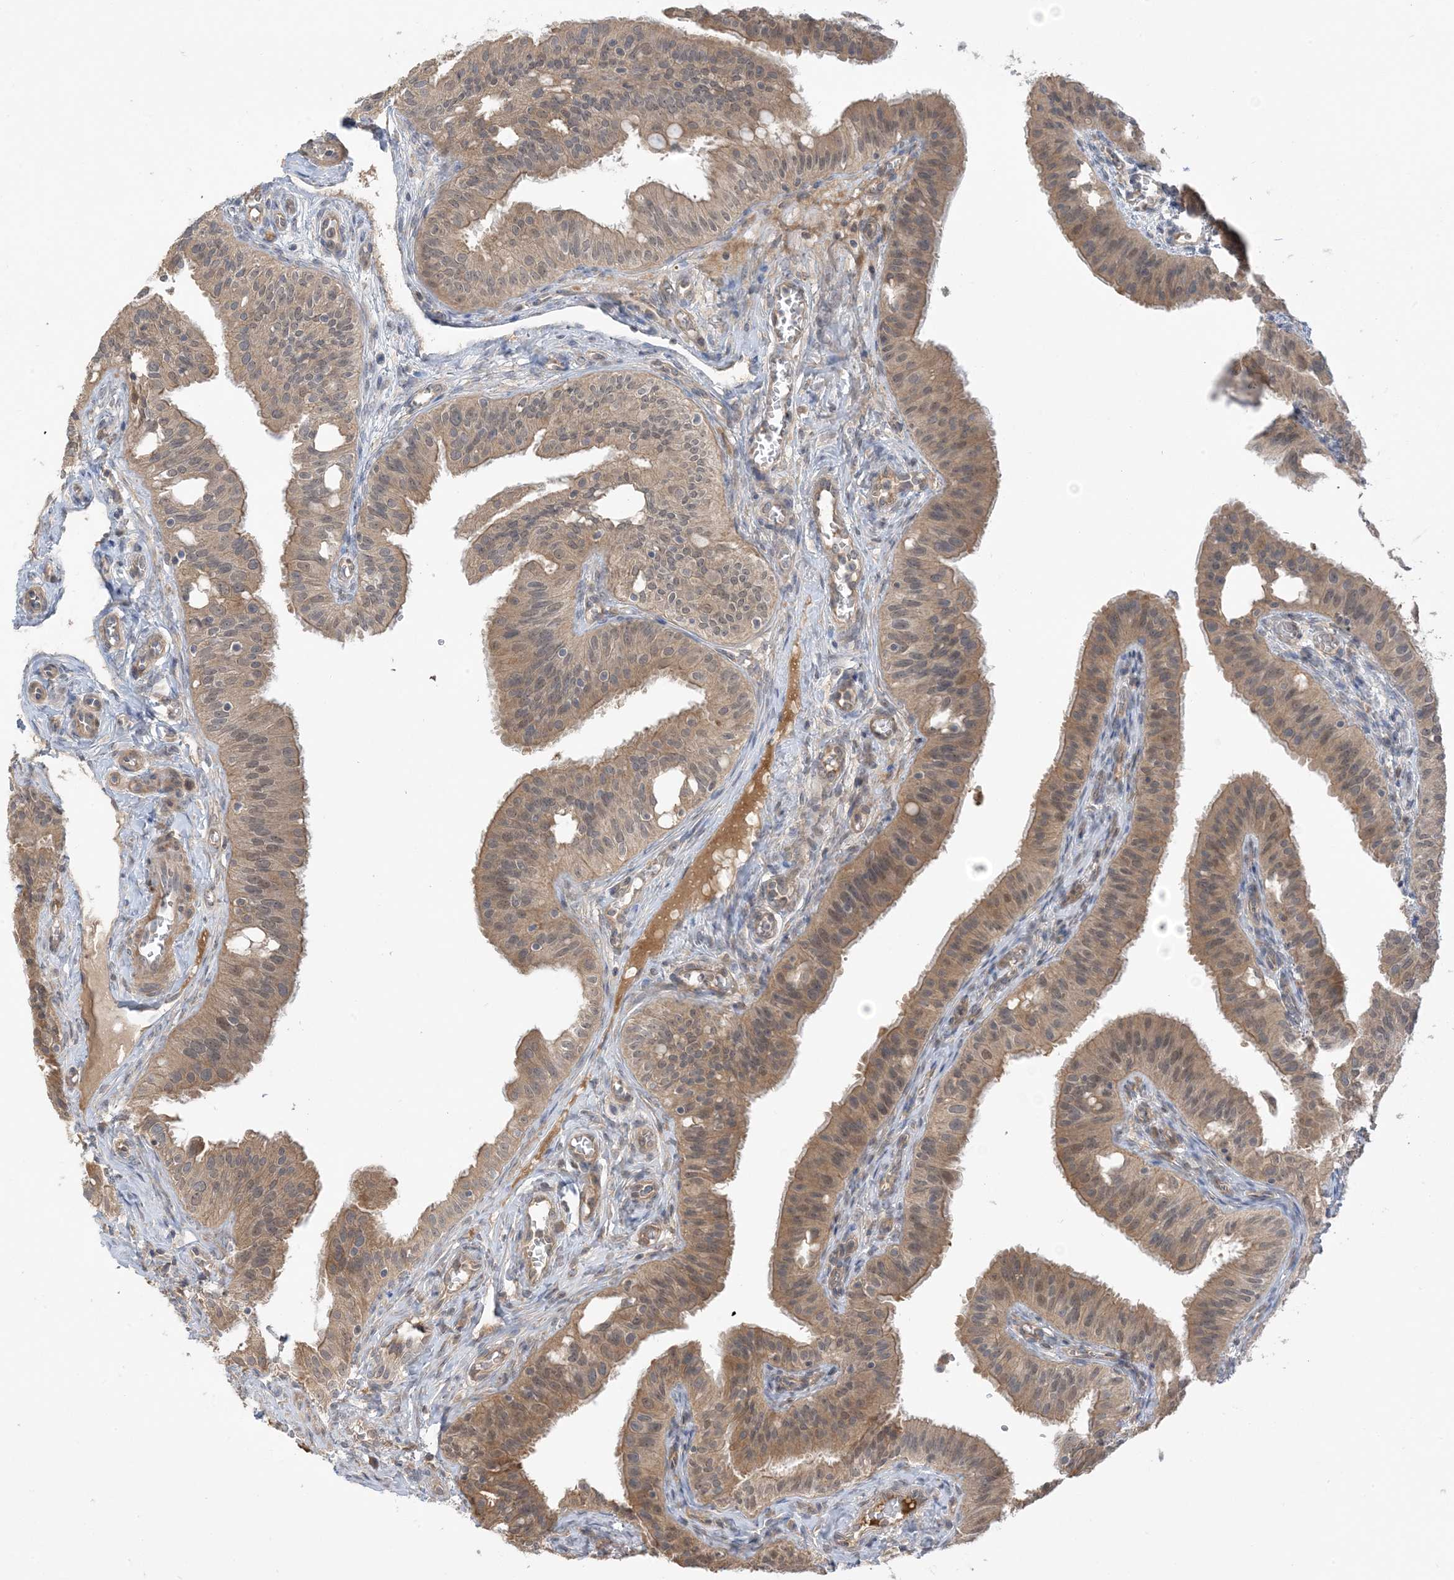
{"staining": {"intensity": "moderate", "quantity": ">75%", "location": "cytoplasmic/membranous"}, "tissue": "fallopian tube", "cell_type": "Glandular cells", "image_type": "normal", "snomed": [{"axis": "morphology", "description": "Normal tissue, NOS"}, {"axis": "topography", "description": "Fallopian tube"}, {"axis": "topography", "description": "Ovary"}], "caption": "A brown stain highlights moderate cytoplasmic/membranous staining of a protein in glandular cells of benign fallopian tube. (DAB (3,3'-diaminobenzidine) IHC with brightfield microscopy, high magnification).", "gene": "WDR26", "patient": {"sex": "female", "age": 42}}